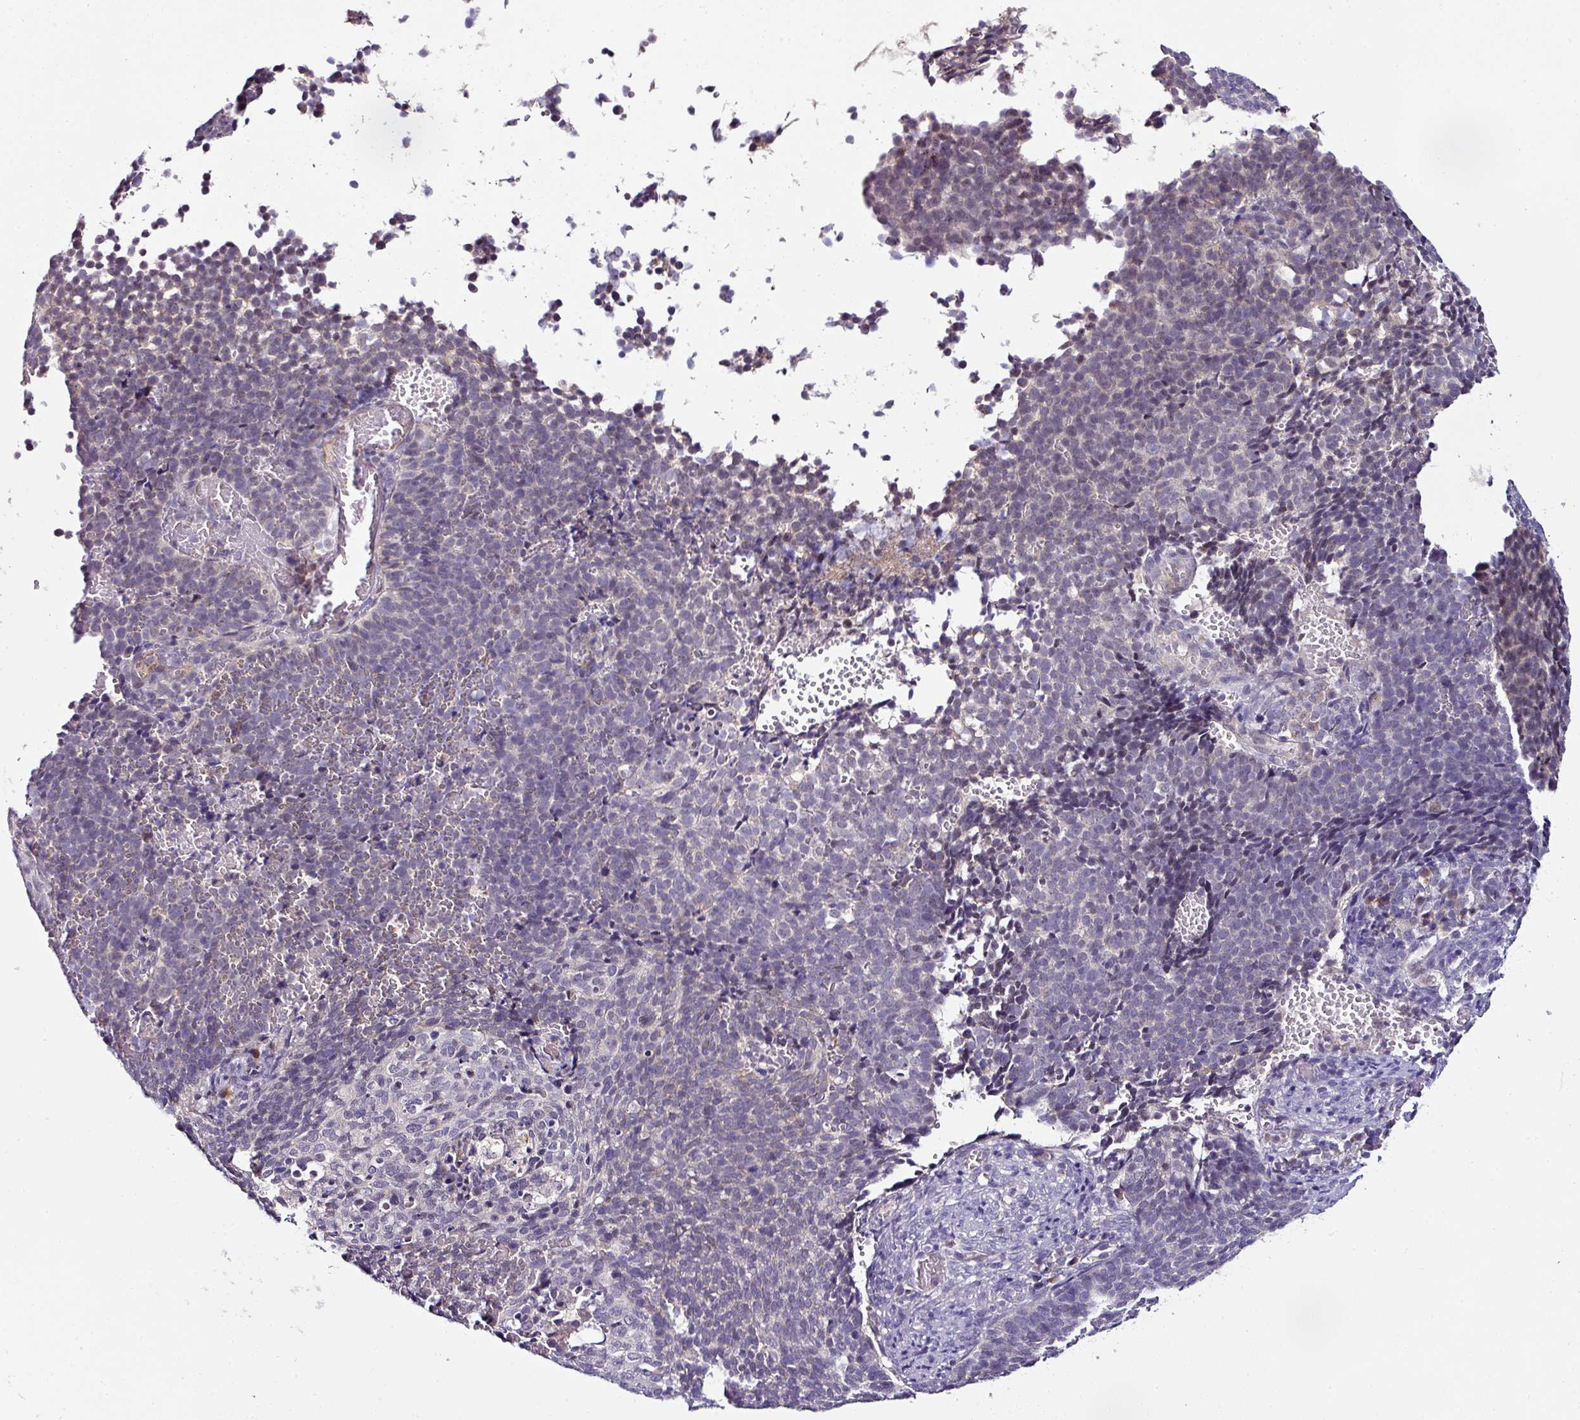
{"staining": {"intensity": "negative", "quantity": "none", "location": "none"}, "tissue": "cervical cancer", "cell_type": "Tumor cells", "image_type": "cancer", "snomed": [{"axis": "morphology", "description": "Normal tissue, NOS"}, {"axis": "morphology", "description": "Squamous cell carcinoma, NOS"}, {"axis": "topography", "description": "Cervix"}], "caption": "Immunohistochemistry (IHC) of human squamous cell carcinoma (cervical) demonstrates no positivity in tumor cells.", "gene": "NAPSA", "patient": {"sex": "female", "age": 39}}